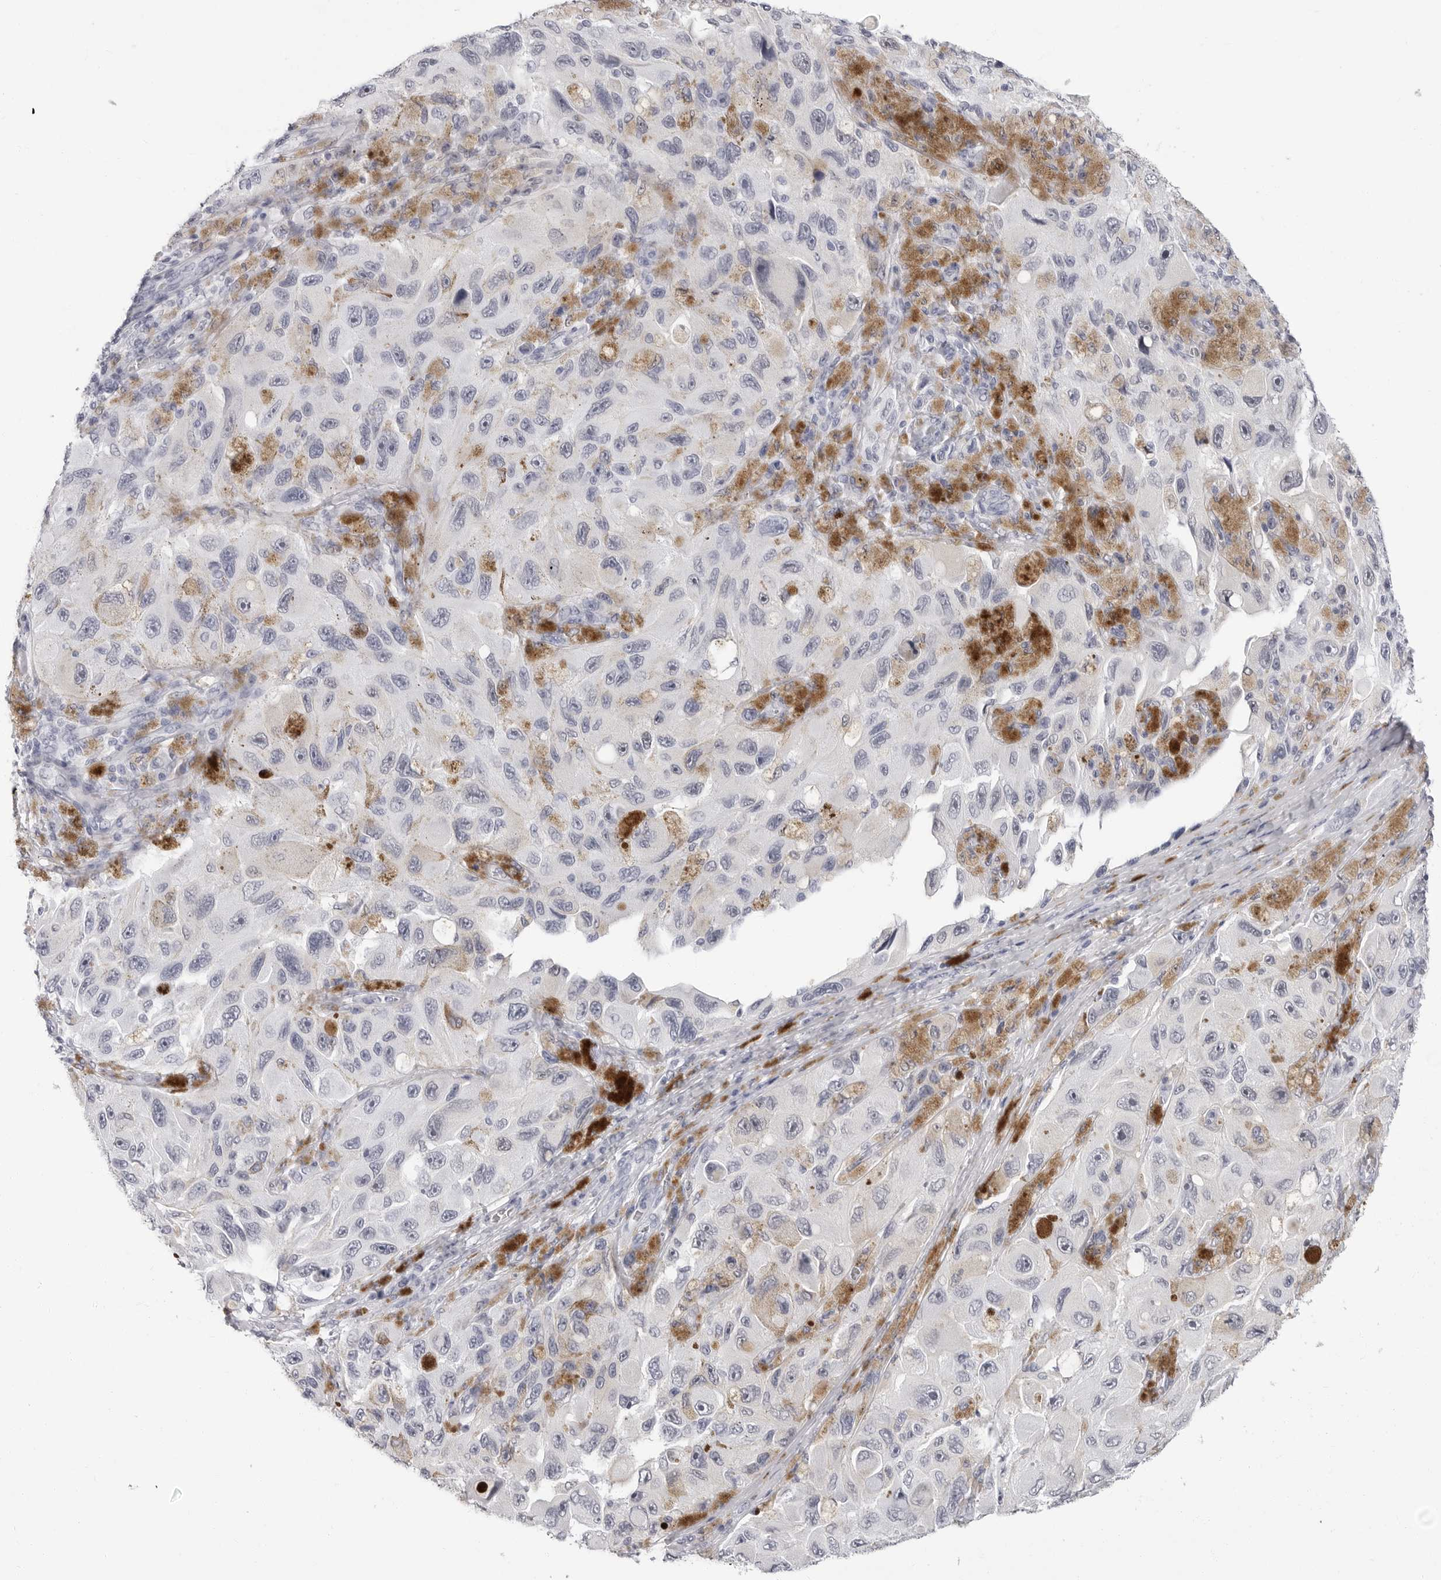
{"staining": {"intensity": "negative", "quantity": "none", "location": "none"}, "tissue": "melanoma", "cell_type": "Tumor cells", "image_type": "cancer", "snomed": [{"axis": "morphology", "description": "Malignant melanoma, NOS"}, {"axis": "topography", "description": "Skin"}], "caption": "An immunohistochemistry (IHC) micrograph of malignant melanoma is shown. There is no staining in tumor cells of malignant melanoma. The staining was performed using DAB to visualize the protein expression in brown, while the nuclei were stained in blue with hematoxylin (Magnification: 20x).", "gene": "ERICH3", "patient": {"sex": "female", "age": 73}}